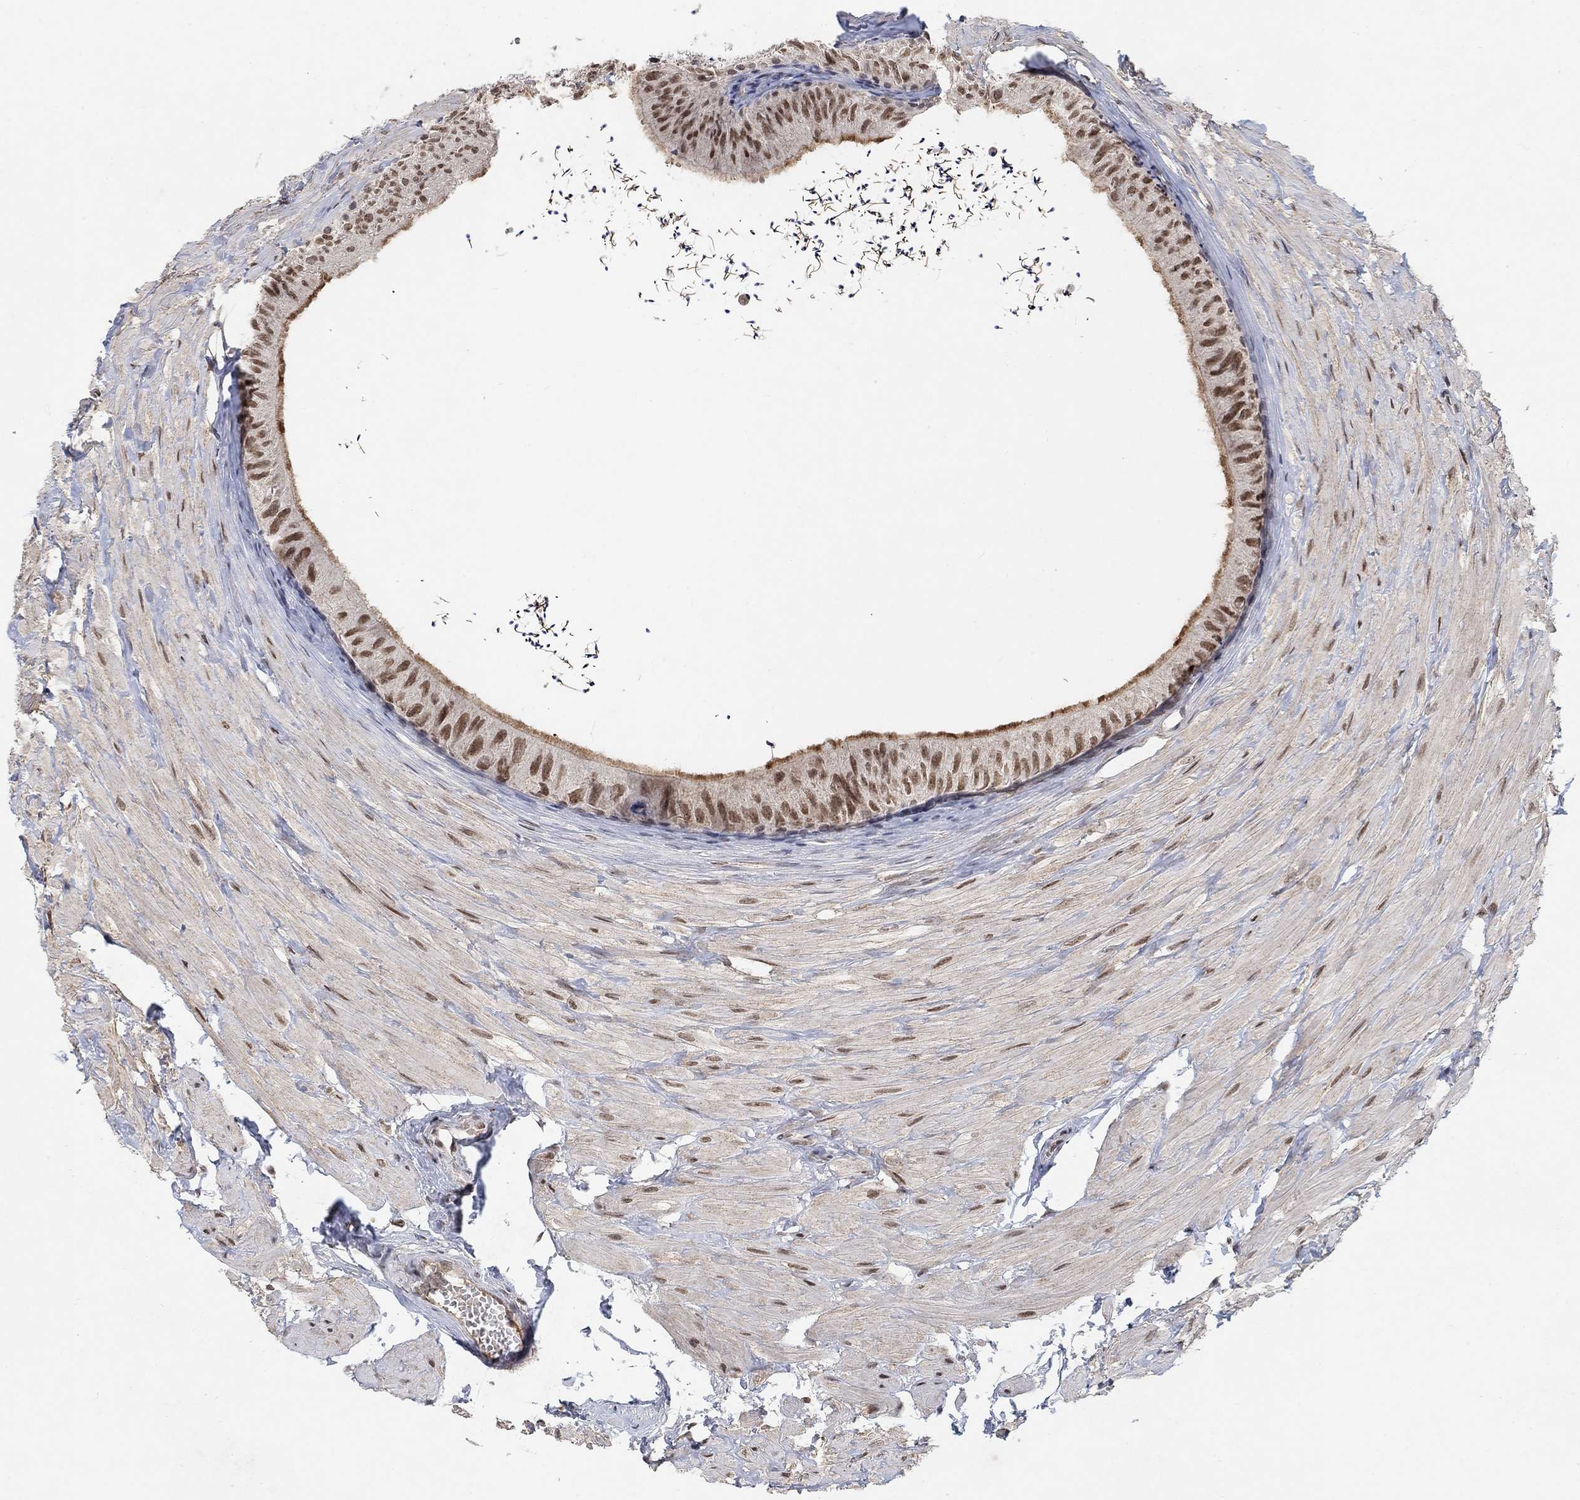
{"staining": {"intensity": "strong", "quantity": ">75%", "location": "nuclear"}, "tissue": "epididymis", "cell_type": "Glandular cells", "image_type": "normal", "snomed": [{"axis": "morphology", "description": "Normal tissue, NOS"}, {"axis": "topography", "description": "Epididymis"}], "caption": "Immunohistochemistry micrograph of unremarkable human epididymis stained for a protein (brown), which reveals high levels of strong nuclear staining in approximately >75% of glandular cells.", "gene": "THAP8", "patient": {"sex": "male", "age": 32}}